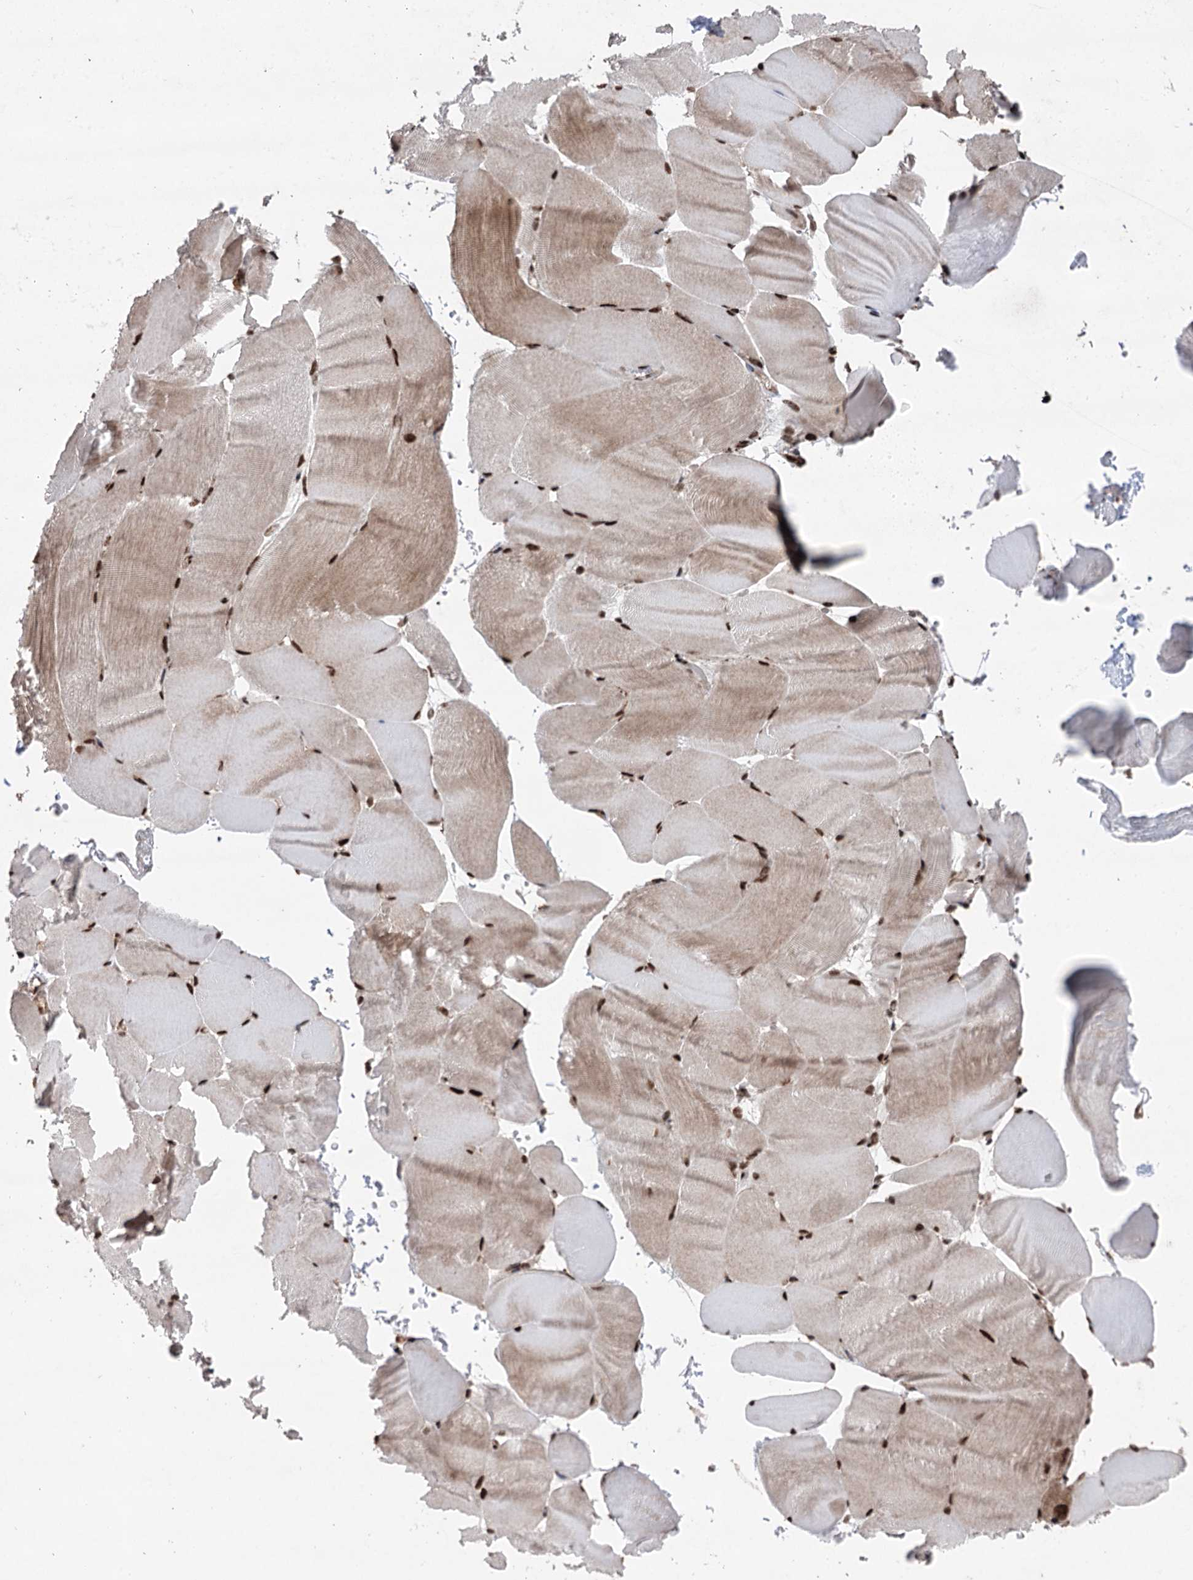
{"staining": {"intensity": "strong", "quantity": ">75%", "location": "cytoplasmic/membranous,nuclear"}, "tissue": "skeletal muscle", "cell_type": "Myocytes", "image_type": "normal", "snomed": [{"axis": "morphology", "description": "Normal tissue, NOS"}, {"axis": "topography", "description": "Skeletal muscle"}, {"axis": "topography", "description": "Parathyroid gland"}], "caption": "DAB immunohistochemical staining of normal skeletal muscle displays strong cytoplasmic/membranous,nuclear protein expression in approximately >75% of myocytes. (brown staining indicates protein expression, while blue staining denotes nuclei).", "gene": "PDCD4", "patient": {"sex": "female", "age": 37}}